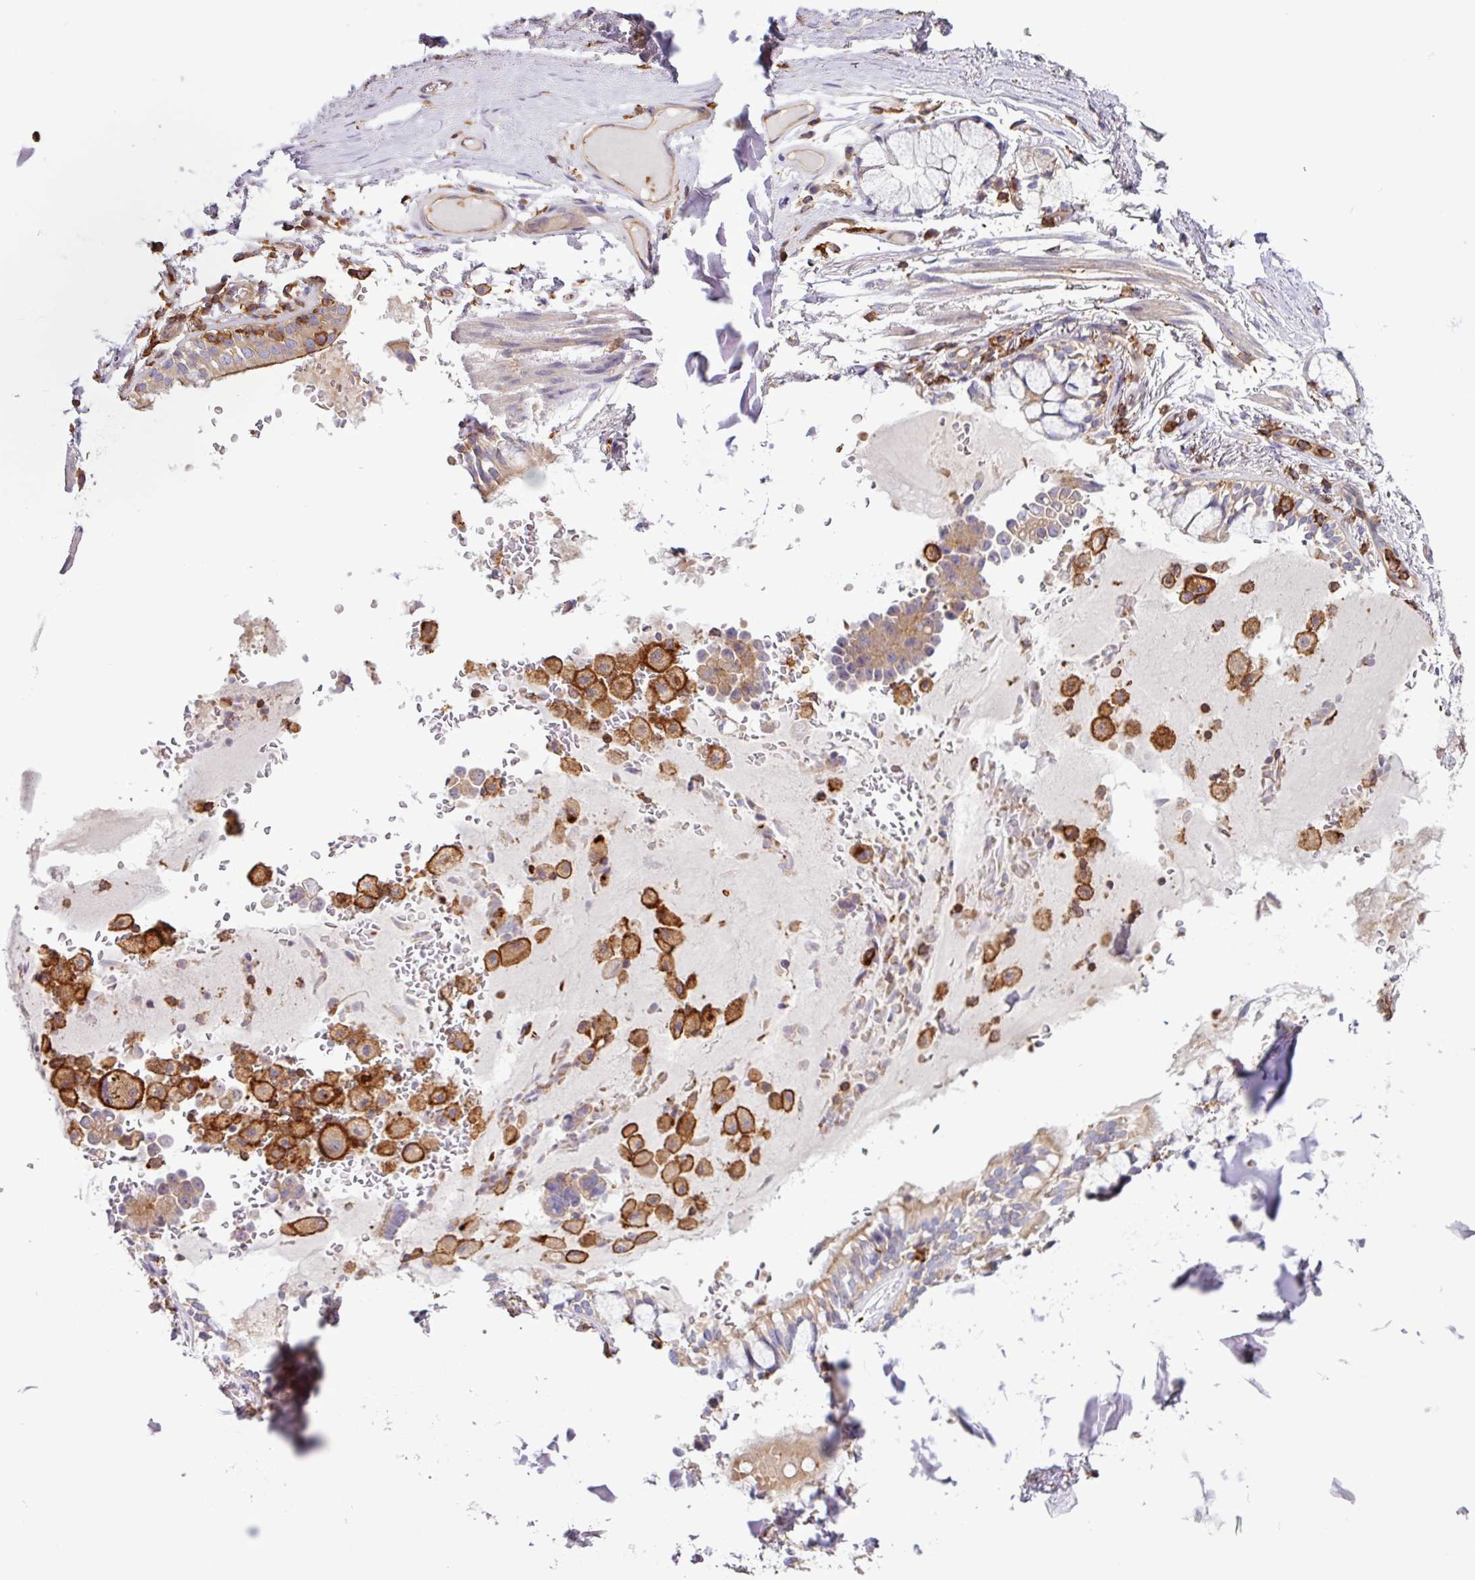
{"staining": {"intensity": "moderate", "quantity": ">75%", "location": "cytoplasmic/membranous"}, "tissue": "soft tissue", "cell_type": "Fibroblasts", "image_type": "normal", "snomed": [{"axis": "morphology", "description": "Normal tissue, NOS"}, {"axis": "topography", "description": "Bronchus"}], "caption": "The image shows staining of unremarkable soft tissue, revealing moderate cytoplasmic/membranous protein staining (brown color) within fibroblasts. The staining was performed using DAB to visualize the protein expression in brown, while the nuclei were stained in blue with hematoxylin (Magnification: 20x).", "gene": "ACTR3B", "patient": {"sex": "male", "age": 70}}